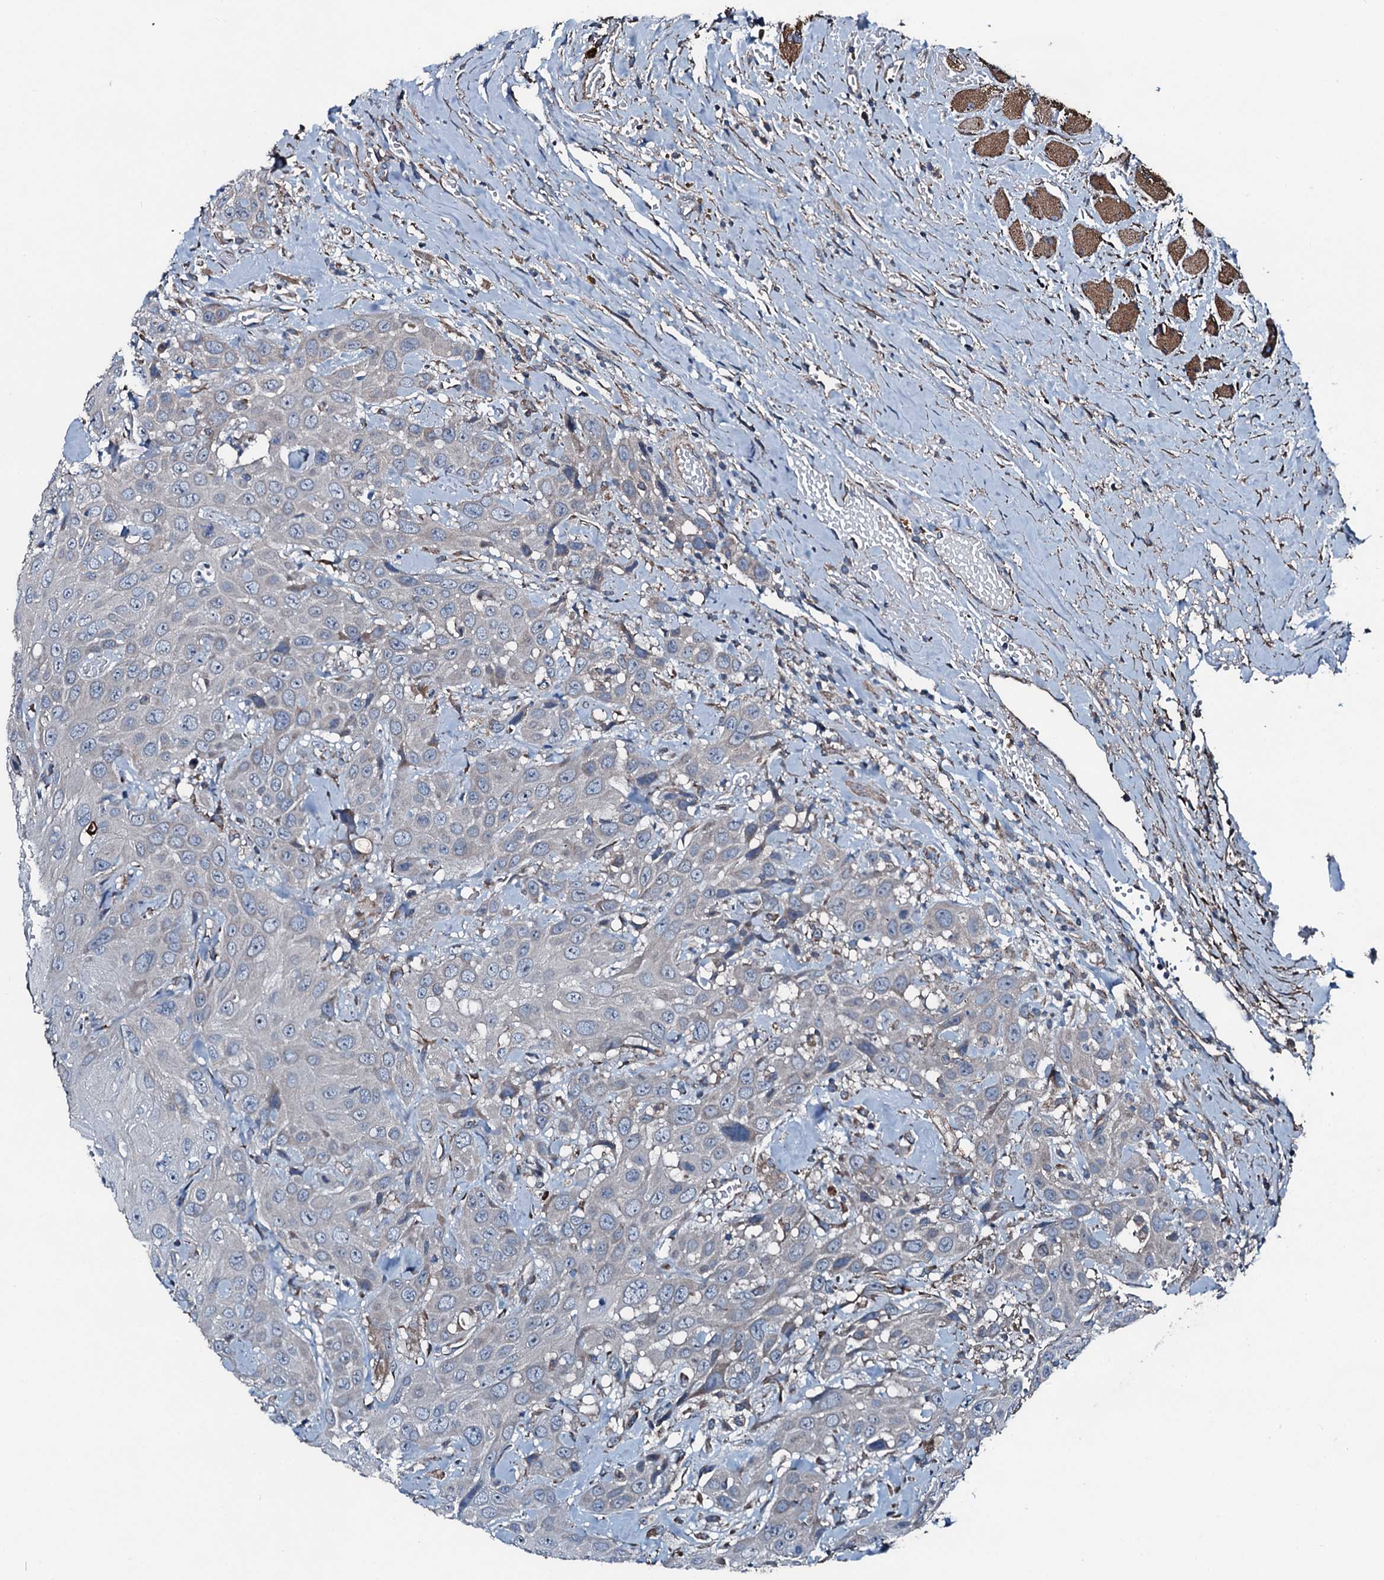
{"staining": {"intensity": "negative", "quantity": "none", "location": "none"}, "tissue": "head and neck cancer", "cell_type": "Tumor cells", "image_type": "cancer", "snomed": [{"axis": "morphology", "description": "Squamous cell carcinoma, NOS"}, {"axis": "topography", "description": "Head-Neck"}], "caption": "Histopathology image shows no protein expression in tumor cells of squamous cell carcinoma (head and neck) tissue. Brightfield microscopy of IHC stained with DAB (3,3'-diaminobenzidine) (brown) and hematoxylin (blue), captured at high magnification.", "gene": "ACSS3", "patient": {"sex": "male", "age": 81}}